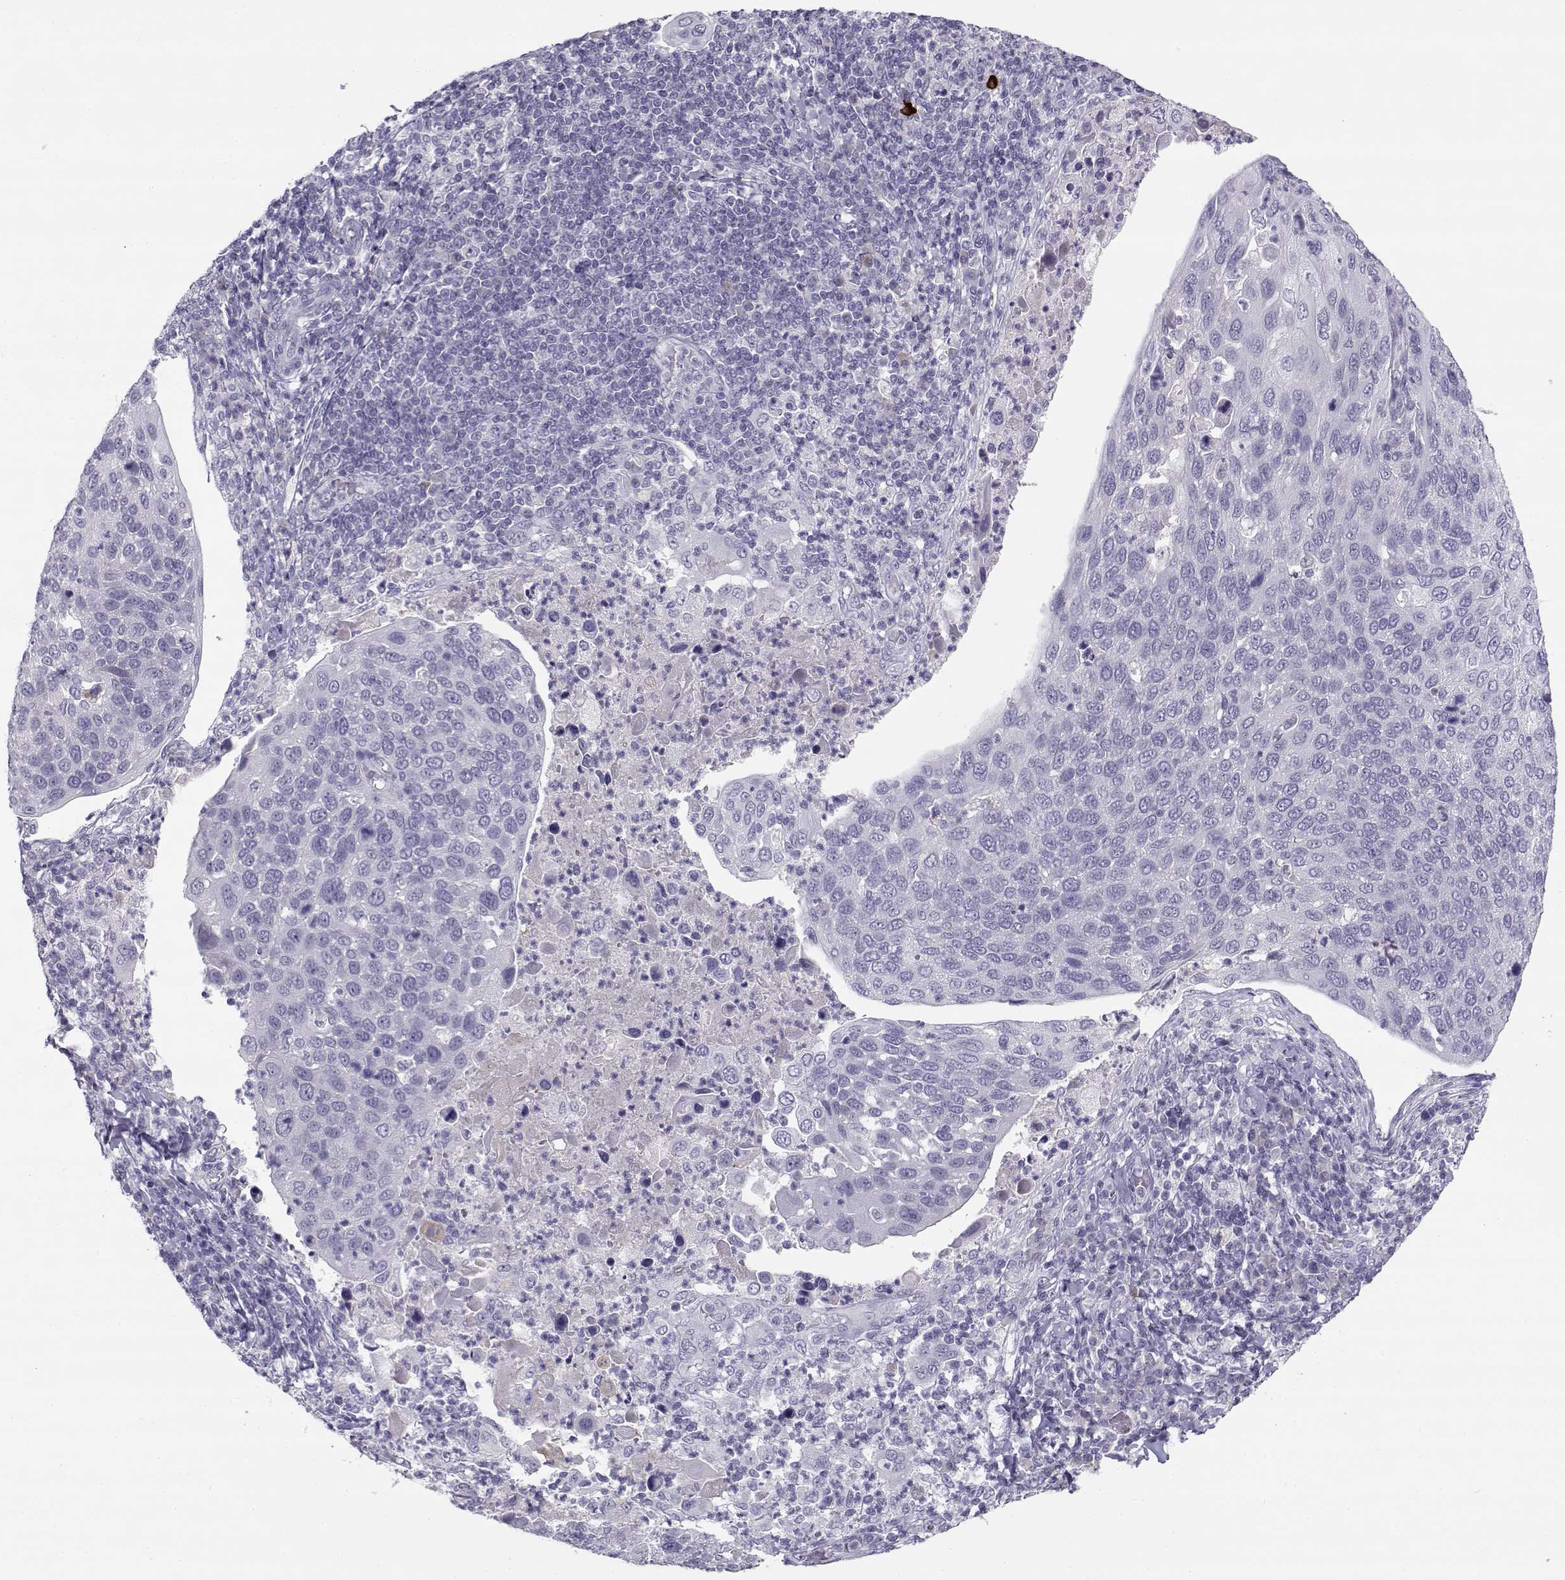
{"staining": {"intensity": "negative", "quantity": "none", "location": "none"}, "tissue": "cervical cancer", "cell_type": "Tumor cells", "image_type": "cancer", "snomed": [{"axis": "morphology", "description": "Squamous cell carcinoma, NOS"}, {"axis": "topography", "description": "Cervix"}], "caption": "Cervical cancer (squamous cell carcinoma) was stained to show a protein in brown. There is no significant expression in tumor cells.", "gene": "CFAP77", "patient": {"sex": "female", "age": 54}}